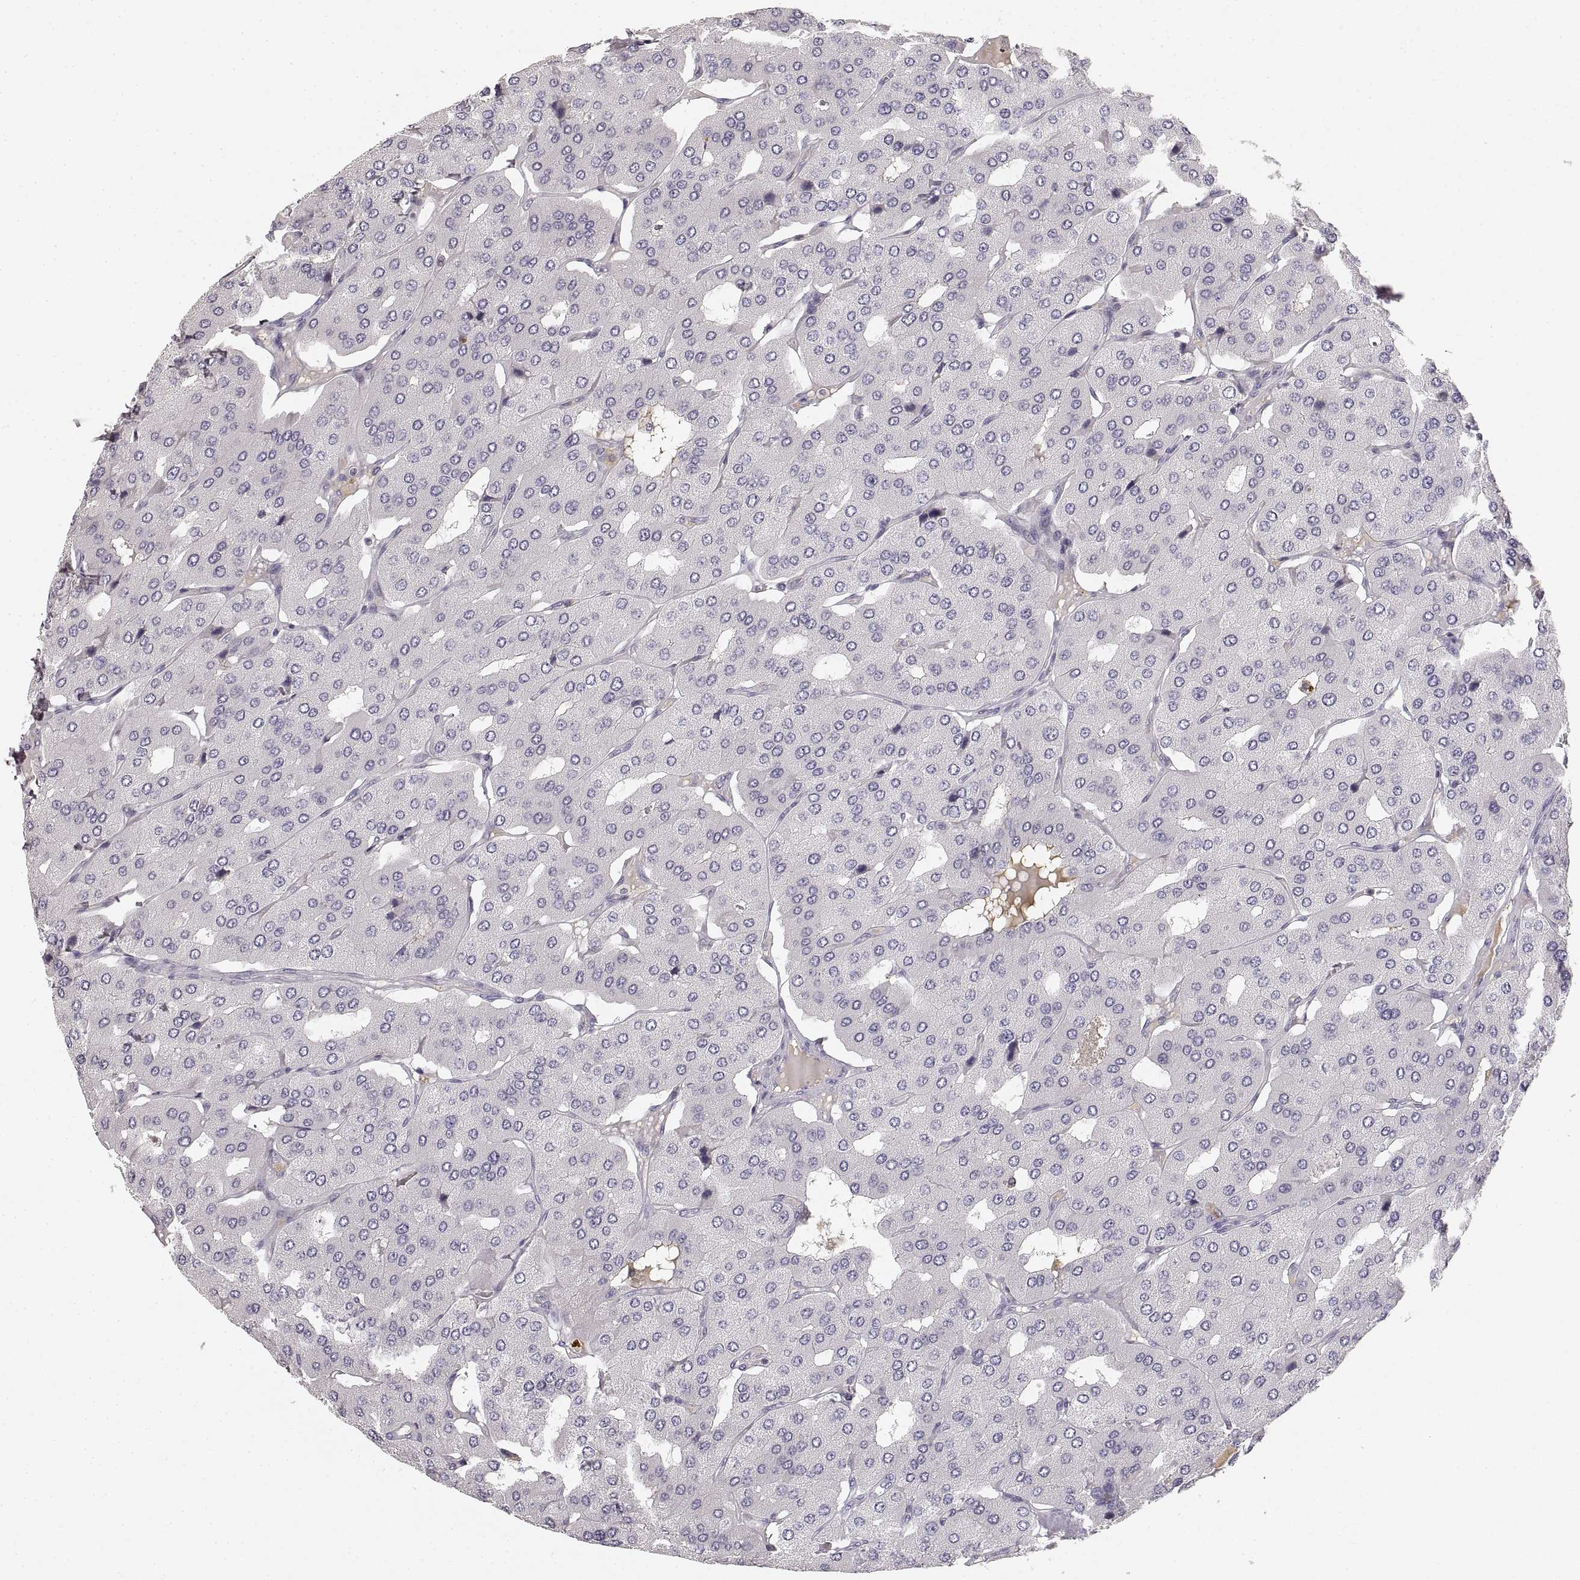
{"staining": {"intensity": "negative", "quantity": "none", "location": "none"}, "tissue": "parathyroid gland", "cell_type": "Glandular cells", "image_type": "normal", "snomed": [{"axis": "morphology", "description": "Normal tissue, NOS"}, {"axis": "morphology", "description": "Adenoma, NOS"}, {"axis": "topography", "description": "Parathyroid gland"}], "caption": "The micrograph reveals no staining of glandular cells in normal parathyroid gland.", "gene": "RUNDC3A", "patient": {"sex": "female", "age": 86}}